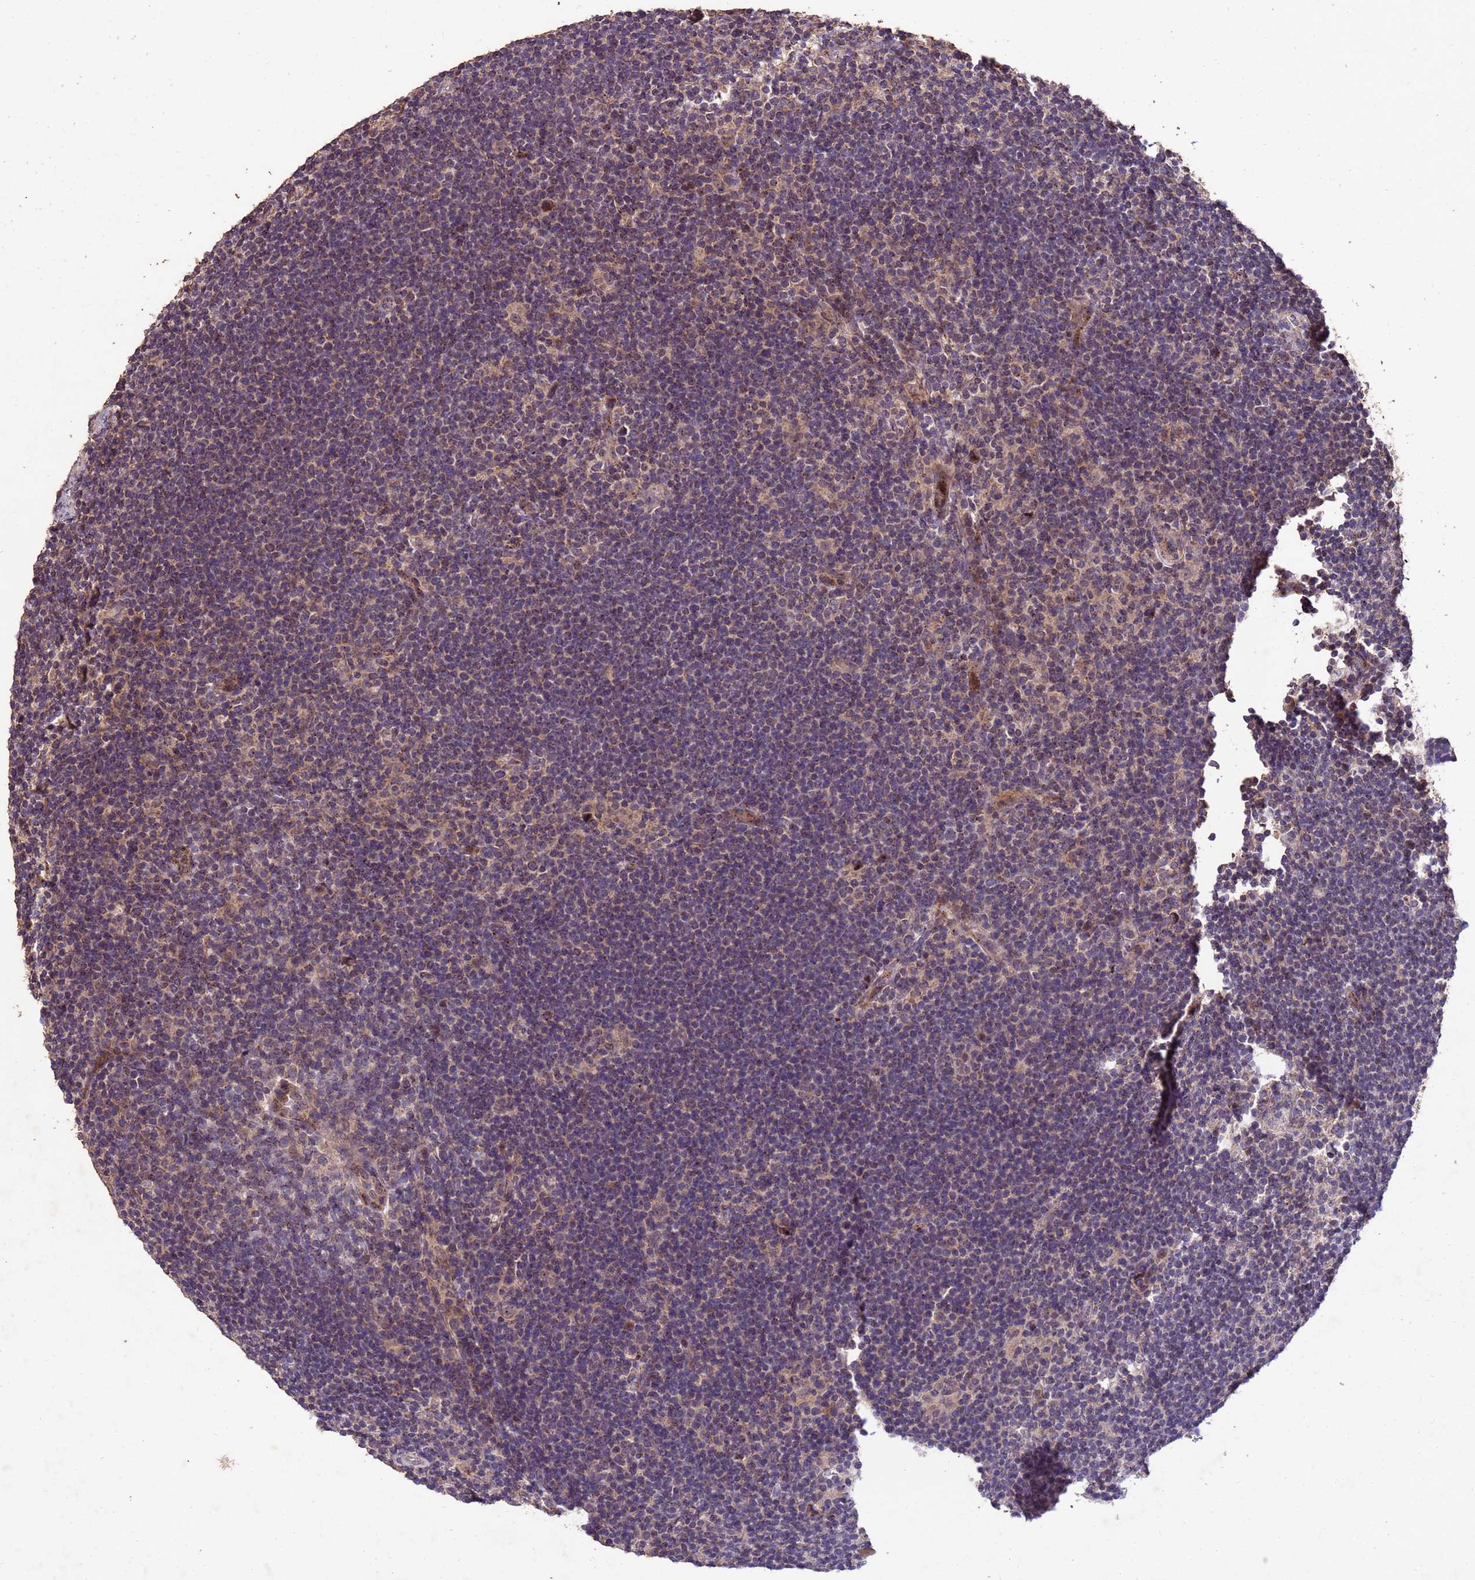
{"staining": {"intensity": "weak", "quantity": ">75%", "location": "cytoplasmic/membranous,nuclear"}, "tissue": "lymphoma", "cell_type": "Tumor cells", "image_type": "cancer", "snomed": [{"axis": "morphology", "description": "Hodgkin's disease, NOS"}, {"axis": "topography", "description": "Lymph node"}], "caption": "Hodgkin's disease stained with immunohistochemistry shows weak cytoplasmic/membranous and nuclear staining in about >75% of tumor cells. (brown staining indicates protein expression, while blue staining denotes nuclei).", "gene": "TOR4A", "patient": {"sex": "female", "age": 57}}